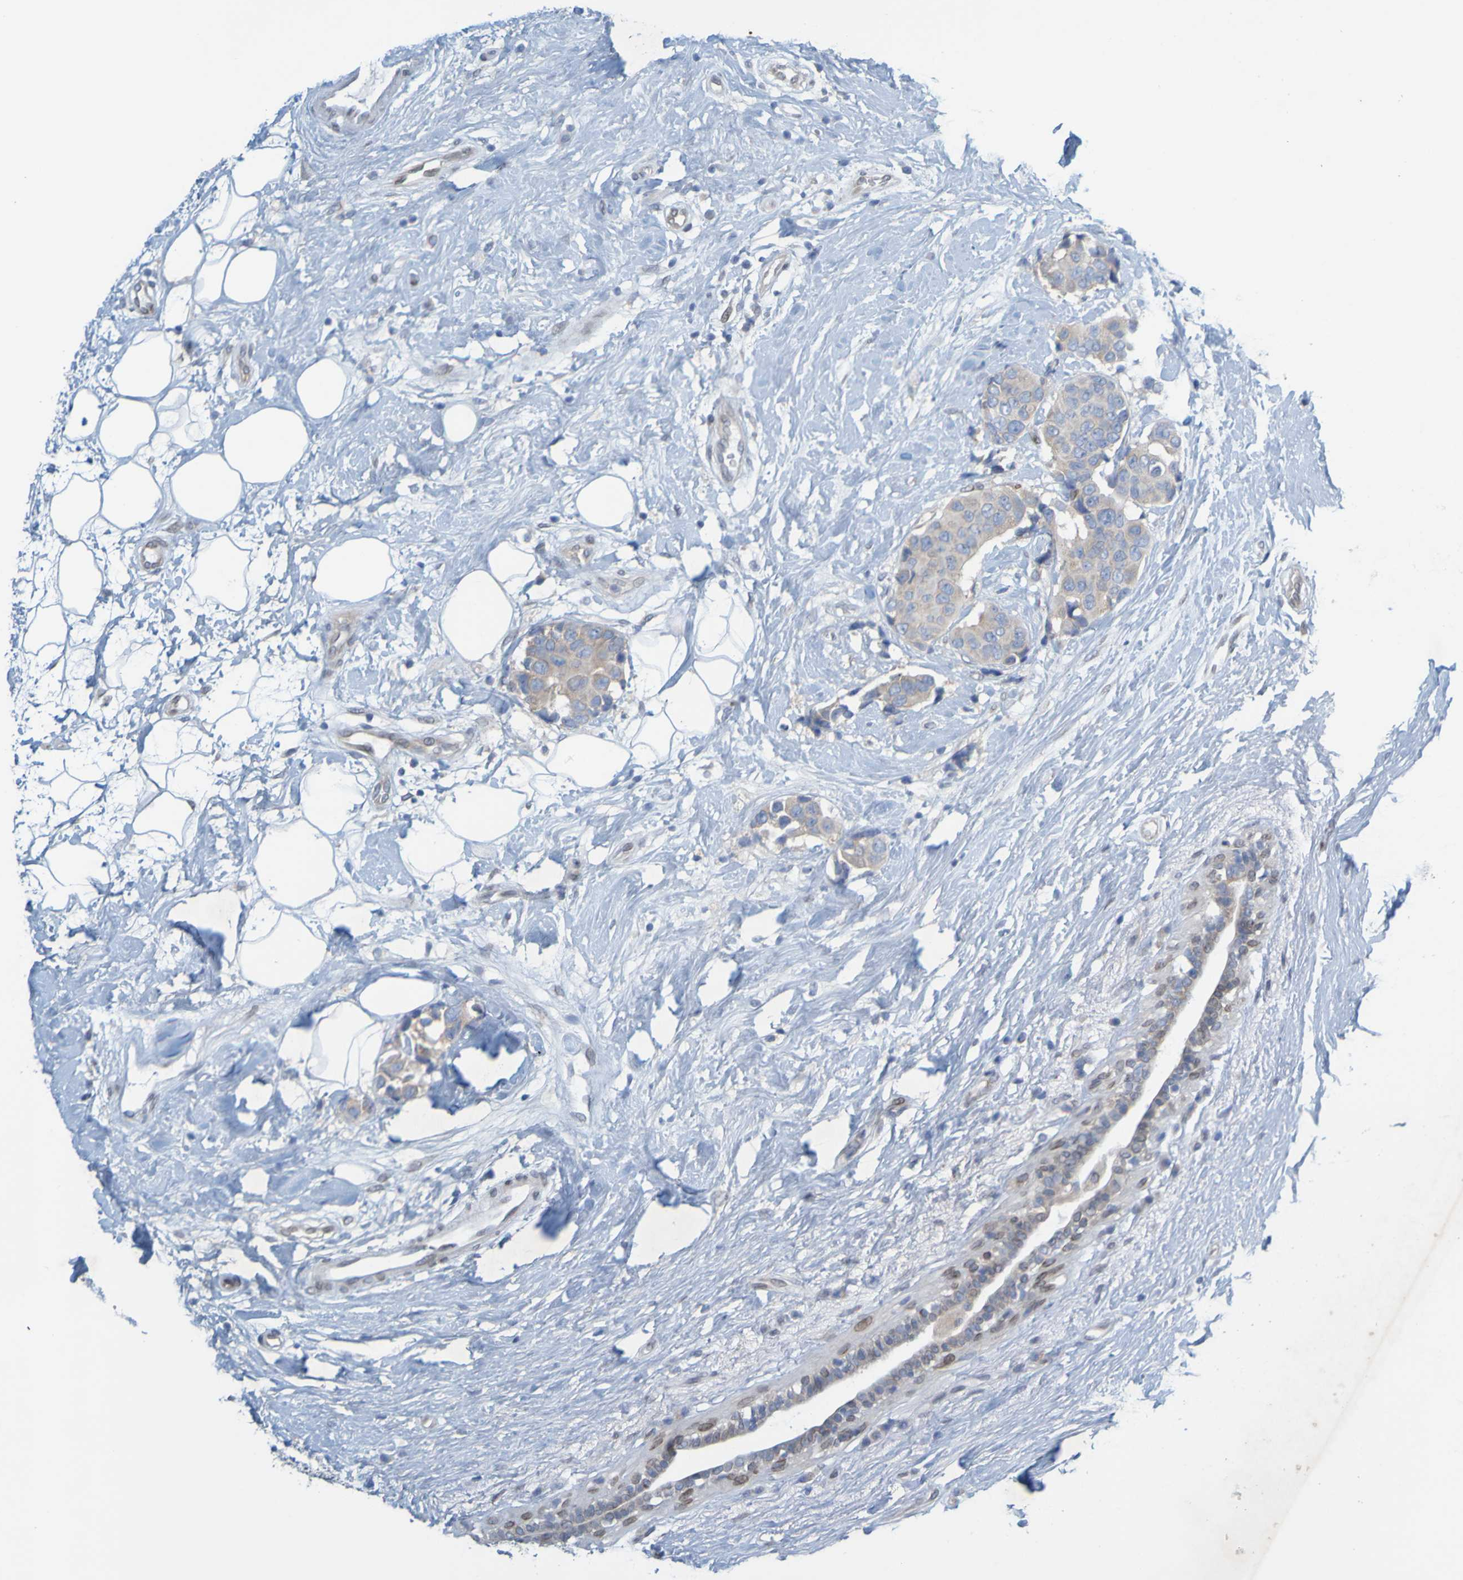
{"staining": {"intensity": "weak", "quantity": ">75%", "location": "cytoplasmic/membranous"}, "tissue": "breast cancer", "cell_type": "Tumor cells", "image_type": "cancer", "snomed": [{"axis": "morphology", "description": "Normal tissue, NOS"}, {"axis": "morphology", "description": "Duct carcinoma"}, {"axis": "topography", "description": "Breast"}], "caption": "An image of breast invasive ductal carcinoma stained for a protein demonstrates weak cytoplasmic/membranous brown staining in tumor cells.", "gene": "MAG", "patient": {"sex": "female", "age": 39}}